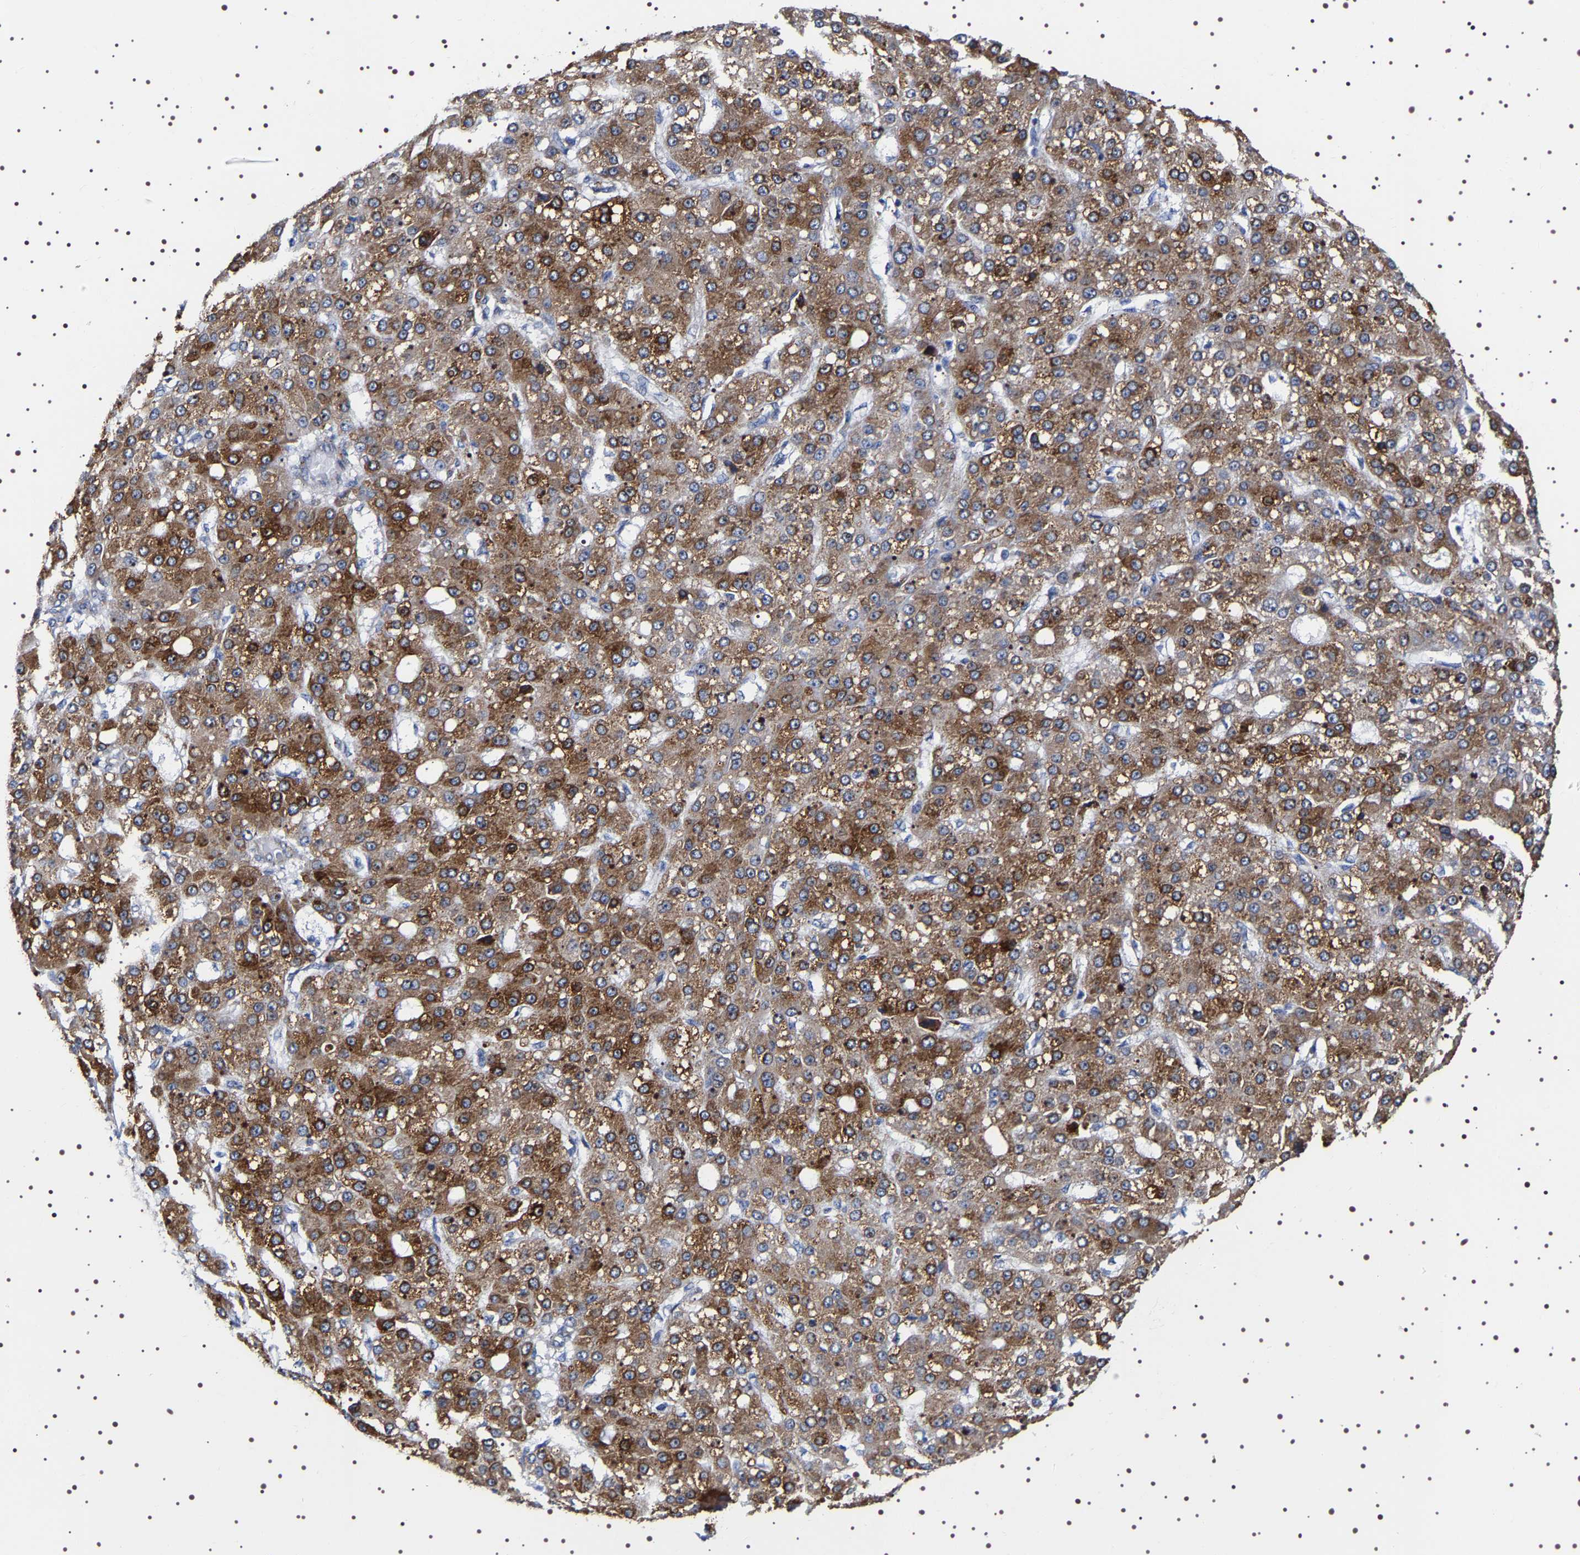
{"staining": {"intensity": "moderate", "quantity": ">75%", "location": "cytoplasmic/membranous"}, "tissue": "liver cancer", "cell_type": "Tumor cells", "image_type": "cancer", "snomed": [{"axis": "morphology", "description": "Carcinoma, Hepatocellular, NOS"}, {"axis": "topography", "description": "Liver"}], "caption": "Liver cancer tissue exhibits moderate cytoplasmic/membranous expression in approximately >75% of tumor cells, visualized by immunohistochemistry. Immunohistochemistry (ihc) stains the protein in brown and the nuclei are stained blue.", "gene": "SQLE", "patient": {"sex": "male", "age": 67}}